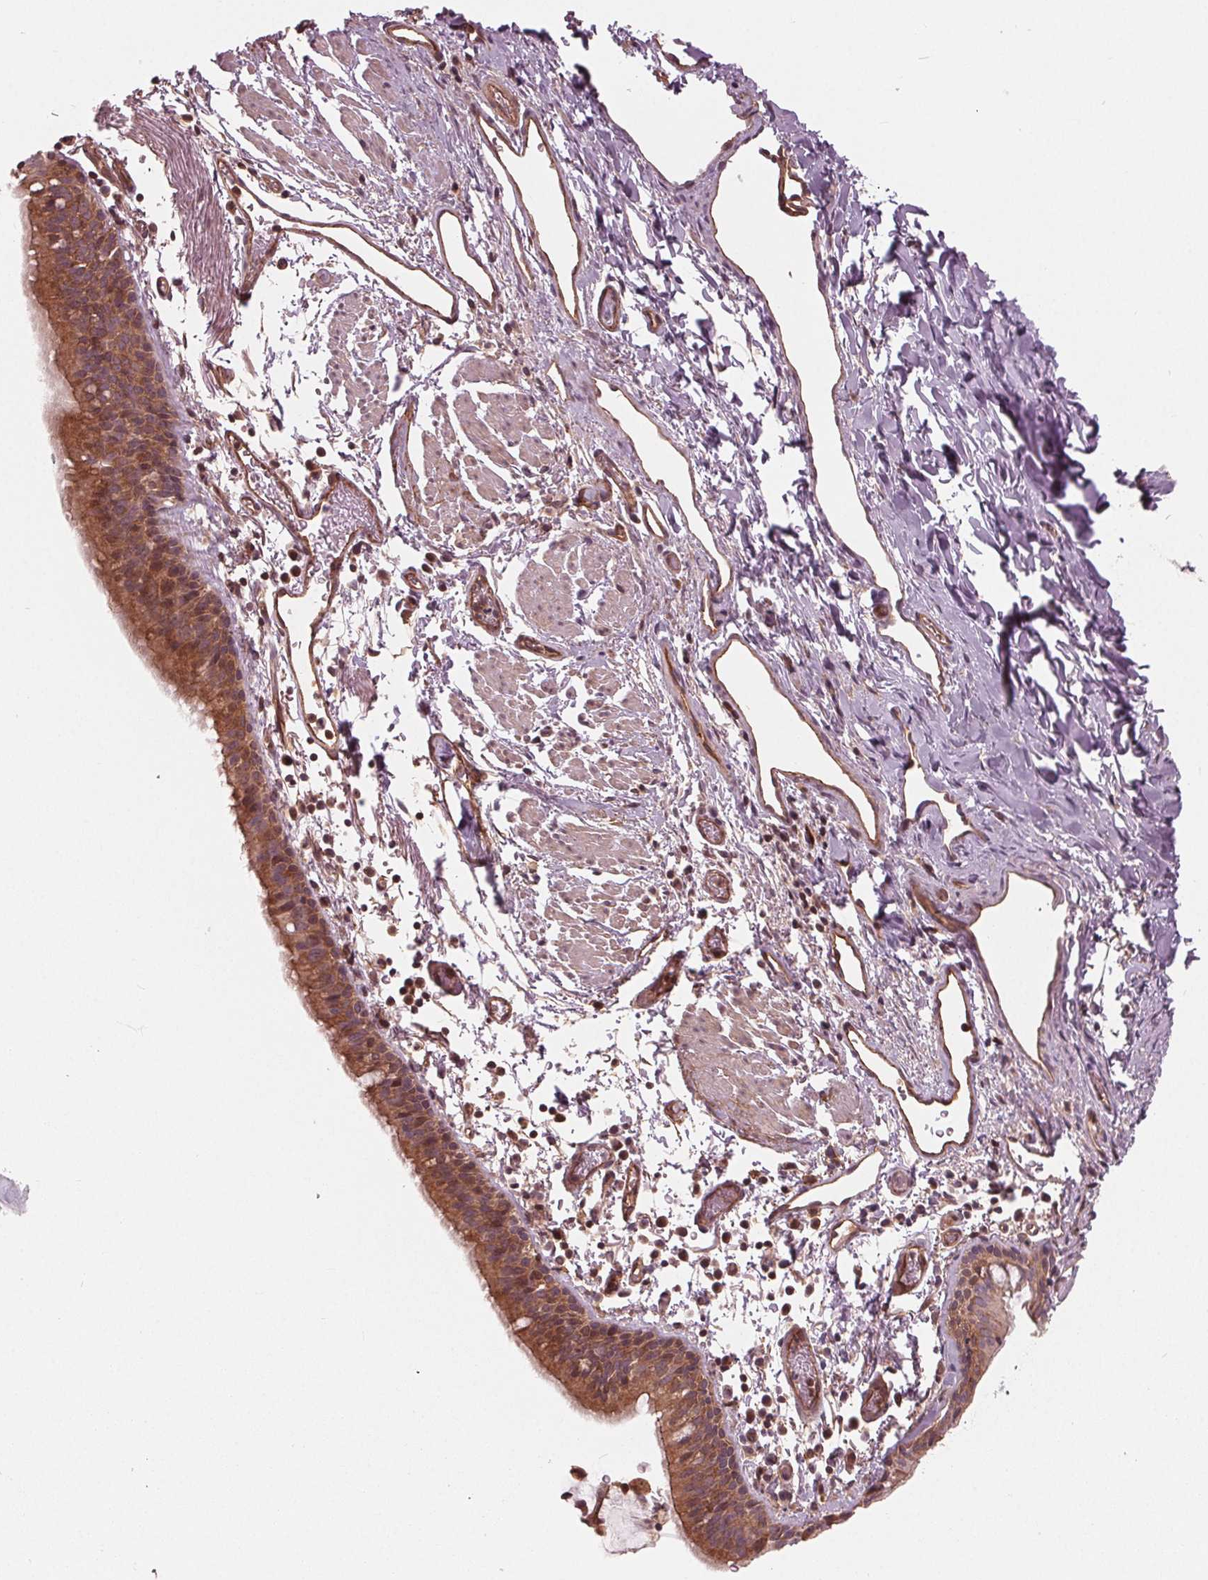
{"staining": {"intensity": "moderate", "quantity": ">75%", "location": "cytoplasmic/membranous,nuclear"}, "tissue": "bronchus", "cell_type": "Respiratory epithelial cells", "image_type": "normal", "snomed": [{"axis": "morphology", "description": "Normal tissue, NOS"}, {"axis": "morphology", "description": "Adenocarcinoma, NOS"}, {"axis": "topography", "description": "Bronchus"}], "caption": "Brown immunohistochemical staining in normal human bronchus shows moderate cytoplasmic/membranous,nuclear staining in about >75% of respiratory epithelial cells.", "gene": "TXNIP", "patient": {"sex": "male", "age": 68}}